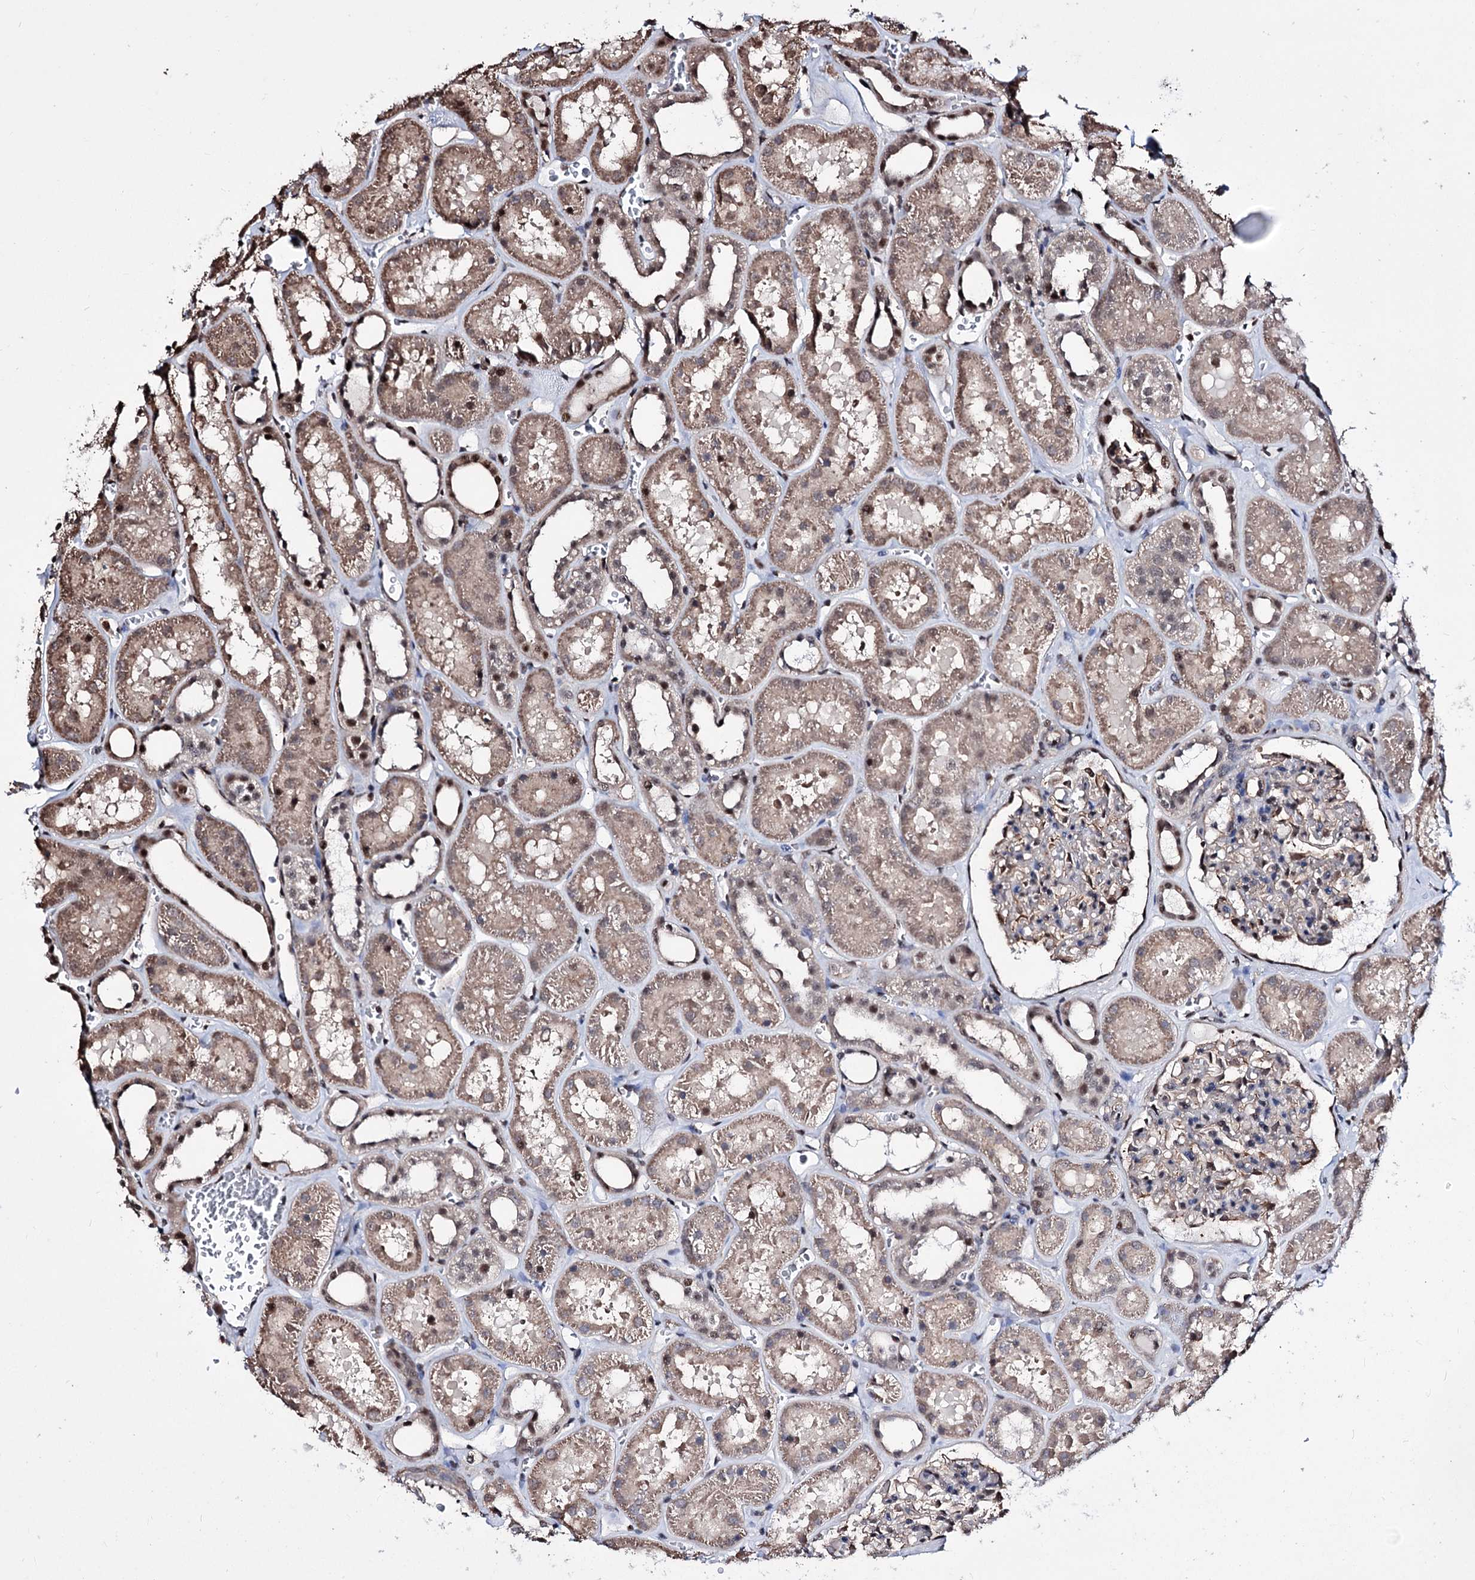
{"staining": {"intensity": "moderate", "quantity": "25%-75%", "location": "cytoplasmic/membranous,nuclear"}, "tissue": "kidney", "cell_type": "Cells in glomeruli", "image_type": "normal", "snomed": [{"axis": "morphology", "description": "Normal tissue, NOS"}, {"axis": "topography", "description": "Kidney"}], "caption": "Benign kidney reveals moderate cytoplasmic/membranous,nuclear expression in approximately 25%-75% of cells in glomeruli, visualized by immunohistochemistry. Immunohistochemistry stains the protein in brown and the nuclei are stained blue.", "gene": "CHMP7", "patient": {"sex": "female", "age": 41}}